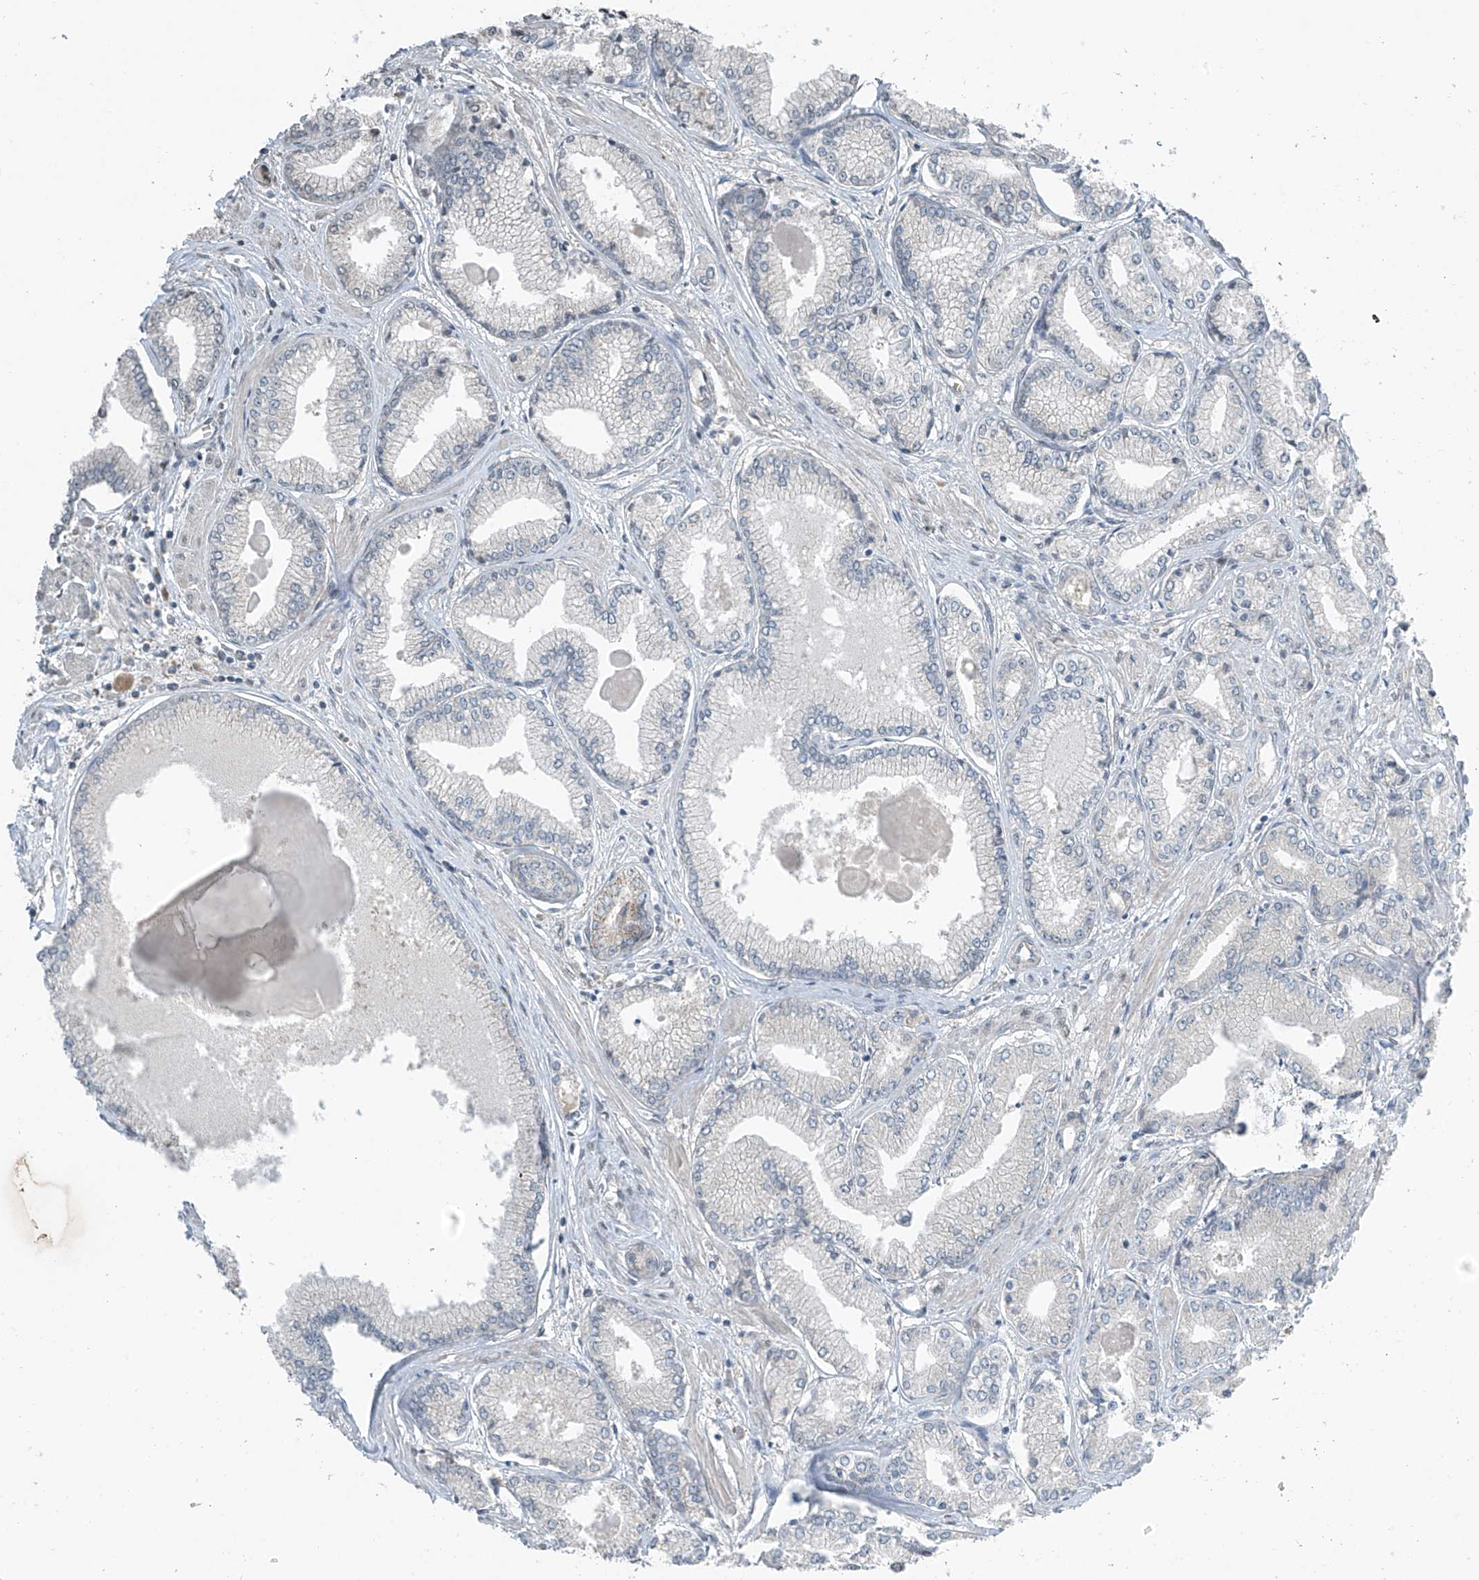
{"staining": {"intensity": "negative", "quantity": "none", "location": "none"}, "tissue": "prostate cancer", "cell_type": "Tumor cells", "image_type": "cancer", "snomed": [{"axis": "morphology", "description": "Adenocarcinoma, Low grade"}, {"axis": "topography", "description": "Prostate"}], "caption": "Tumor cells show no significant protein positivity in adenocarcinoma (low-grade) (prostate). Nuclei are stained in blue.", "gene": "HOXA11", "patient": {"sex": "male", "age": 60}}